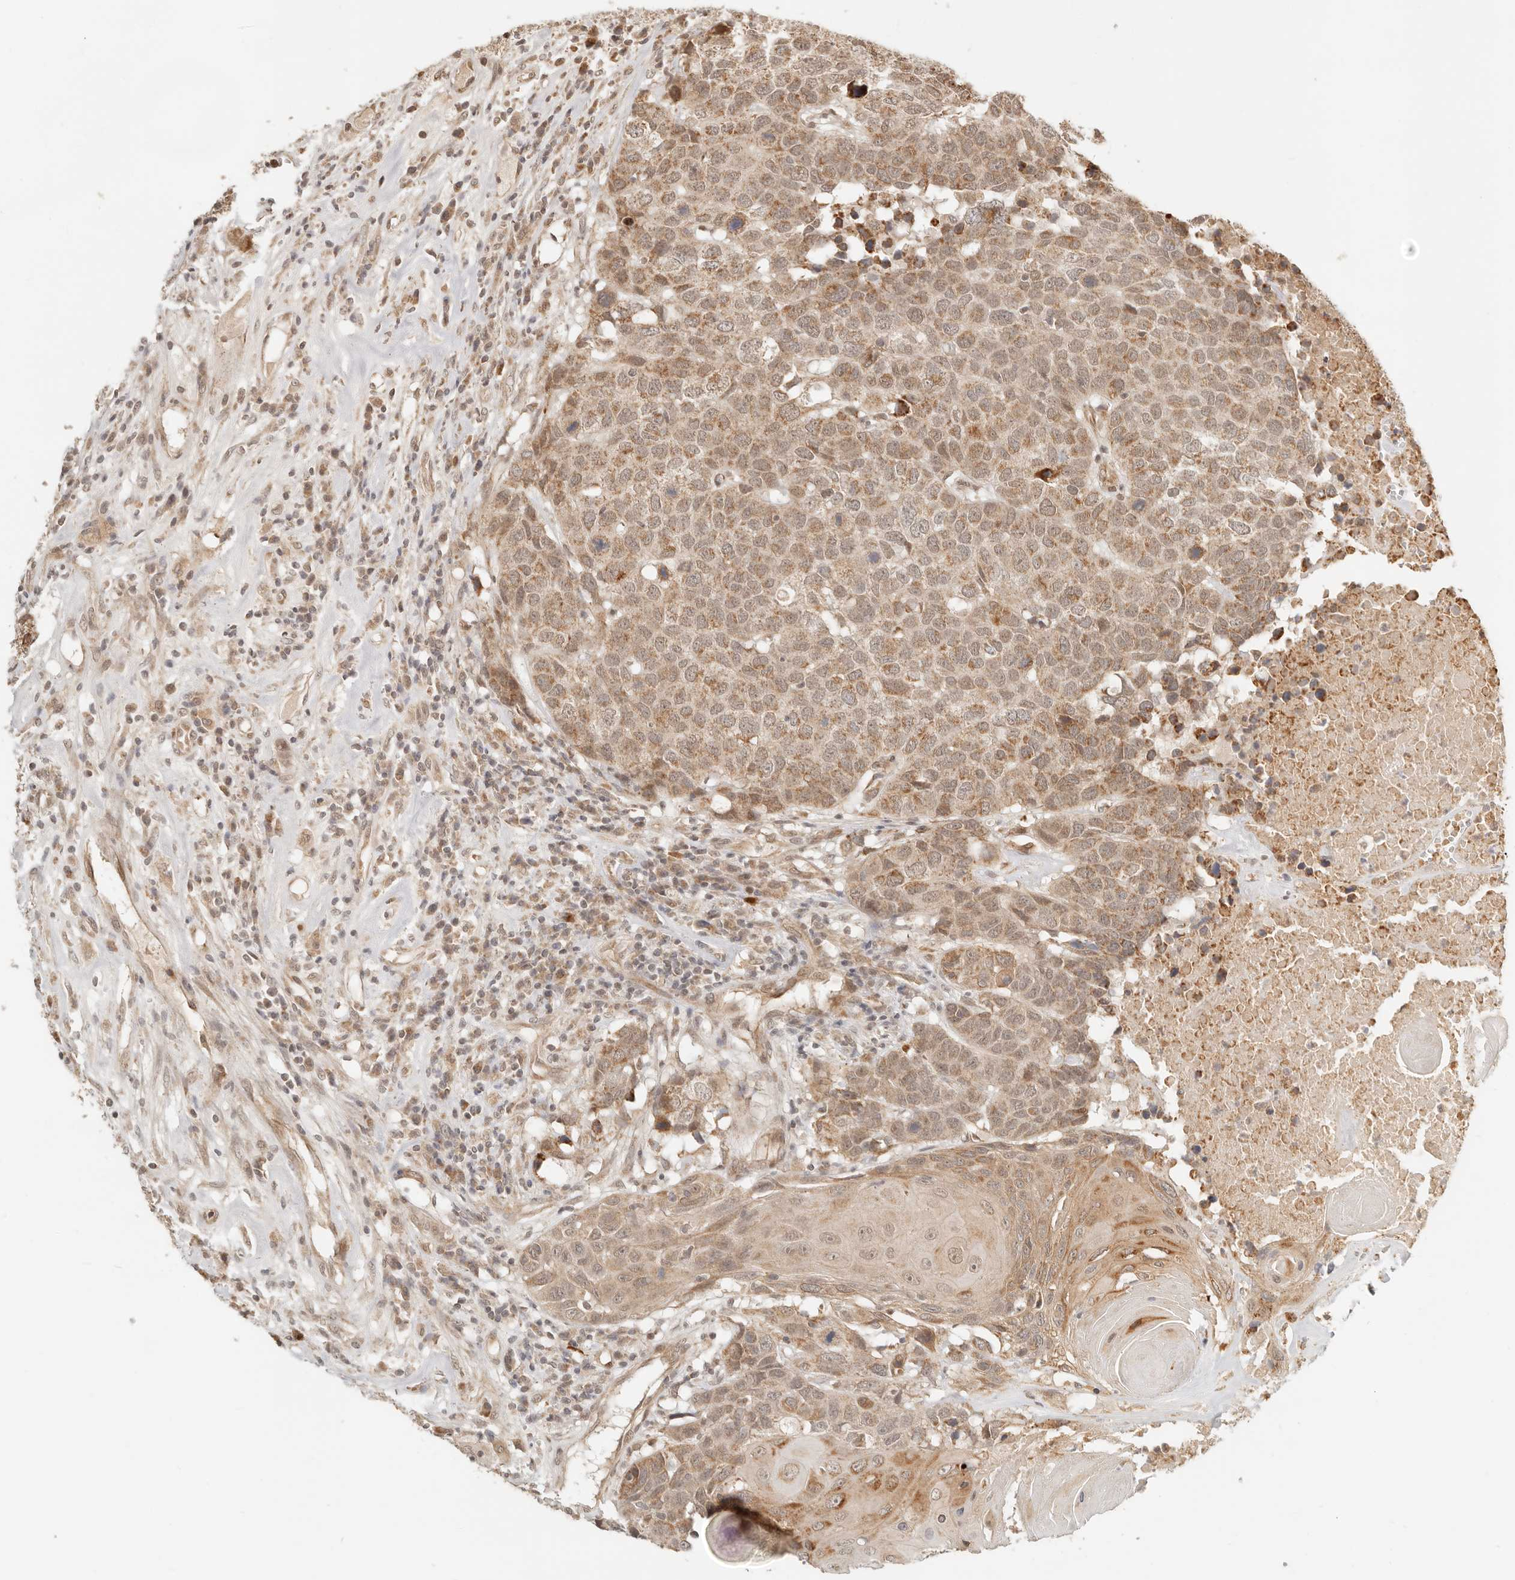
{"staining": {"intensity": "weak", "quantity": ">75%", "location": "cytoplasmic/membranous,nuclear"}, "tissue": "head and neck cancer", "cell_type": "Tumor cells", "image_type": "cancer", "snomed": [{"axis": "morphology", "description": "Squamous cell carcinoma, NOS"}, {"axis": "topography", "description": "Head-Neck"}], "caption": "Immunohistochemistry histopathology image of neoplastic tissue: human head and neck cancer (squamous cell carcinoma) stained using immunohistochemistry (IHC) exhibits low levels of weak protein expression localized specifically in the cytoplasmic/membranous and nuclear of tumor cells, appearing as a cytoplasmic/membranous and nuclear brown color.", "gene": "BAALC", "patient": {"sex": "male", "age": 66}}